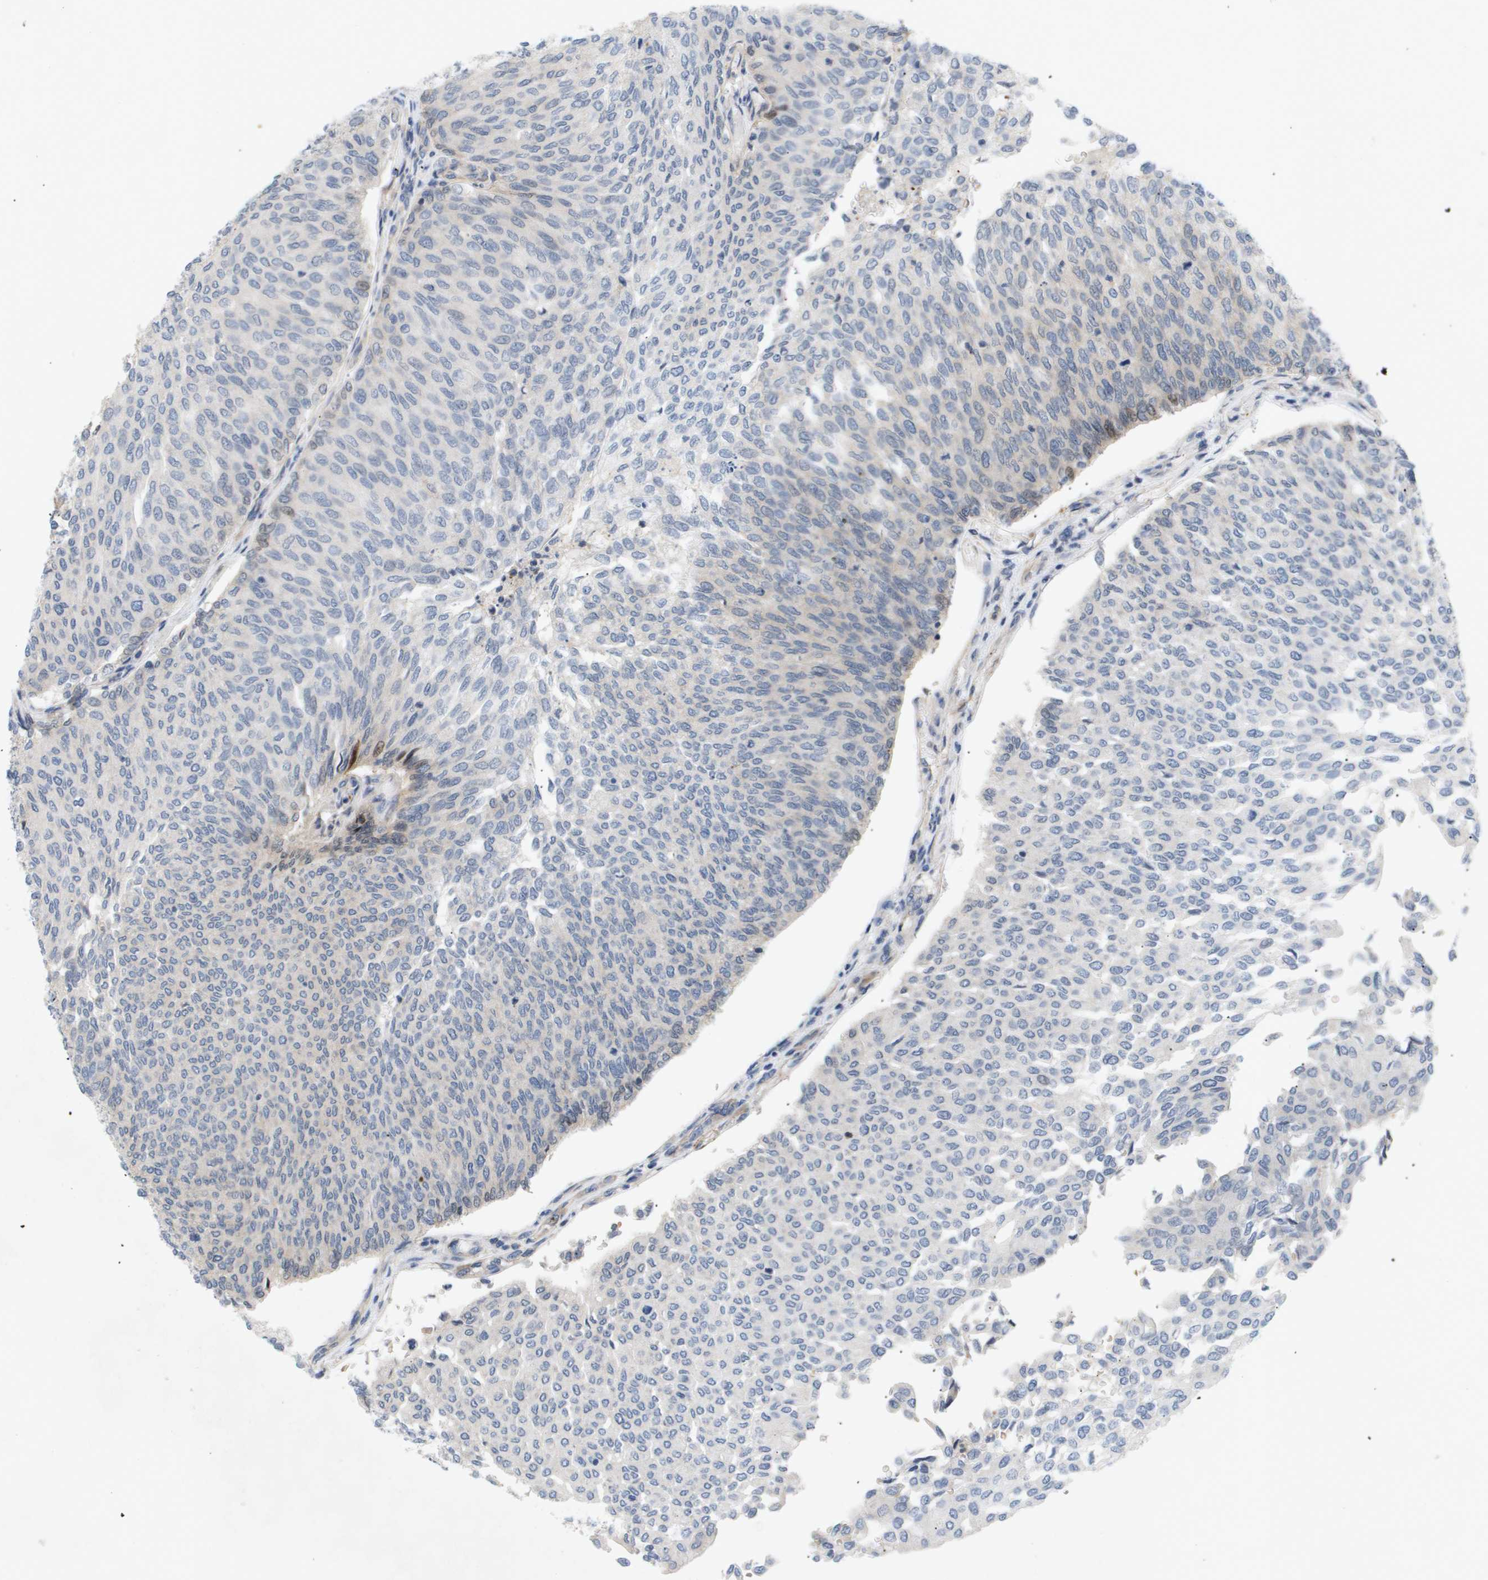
{"staining": {"intensity": "weak", "quantity": "<25%", "location": "cytoplasmic/membranous"}, "tissue": "urothelial cancer", "cell_type": "Tumor cells", "image_type": "cancer", "snomed": [{"axis": "morphology", "description": "Urothelial carcinoma, Low grade"}, {"axis": "topography", "description": "Urinary bladder"}], "caption": "This is an immunohistochemistry image of human urothelial cancer. There is no staining in tumor cells.", "gene": "CORO2B", "patient": {"sex": "female", "age": 79}}